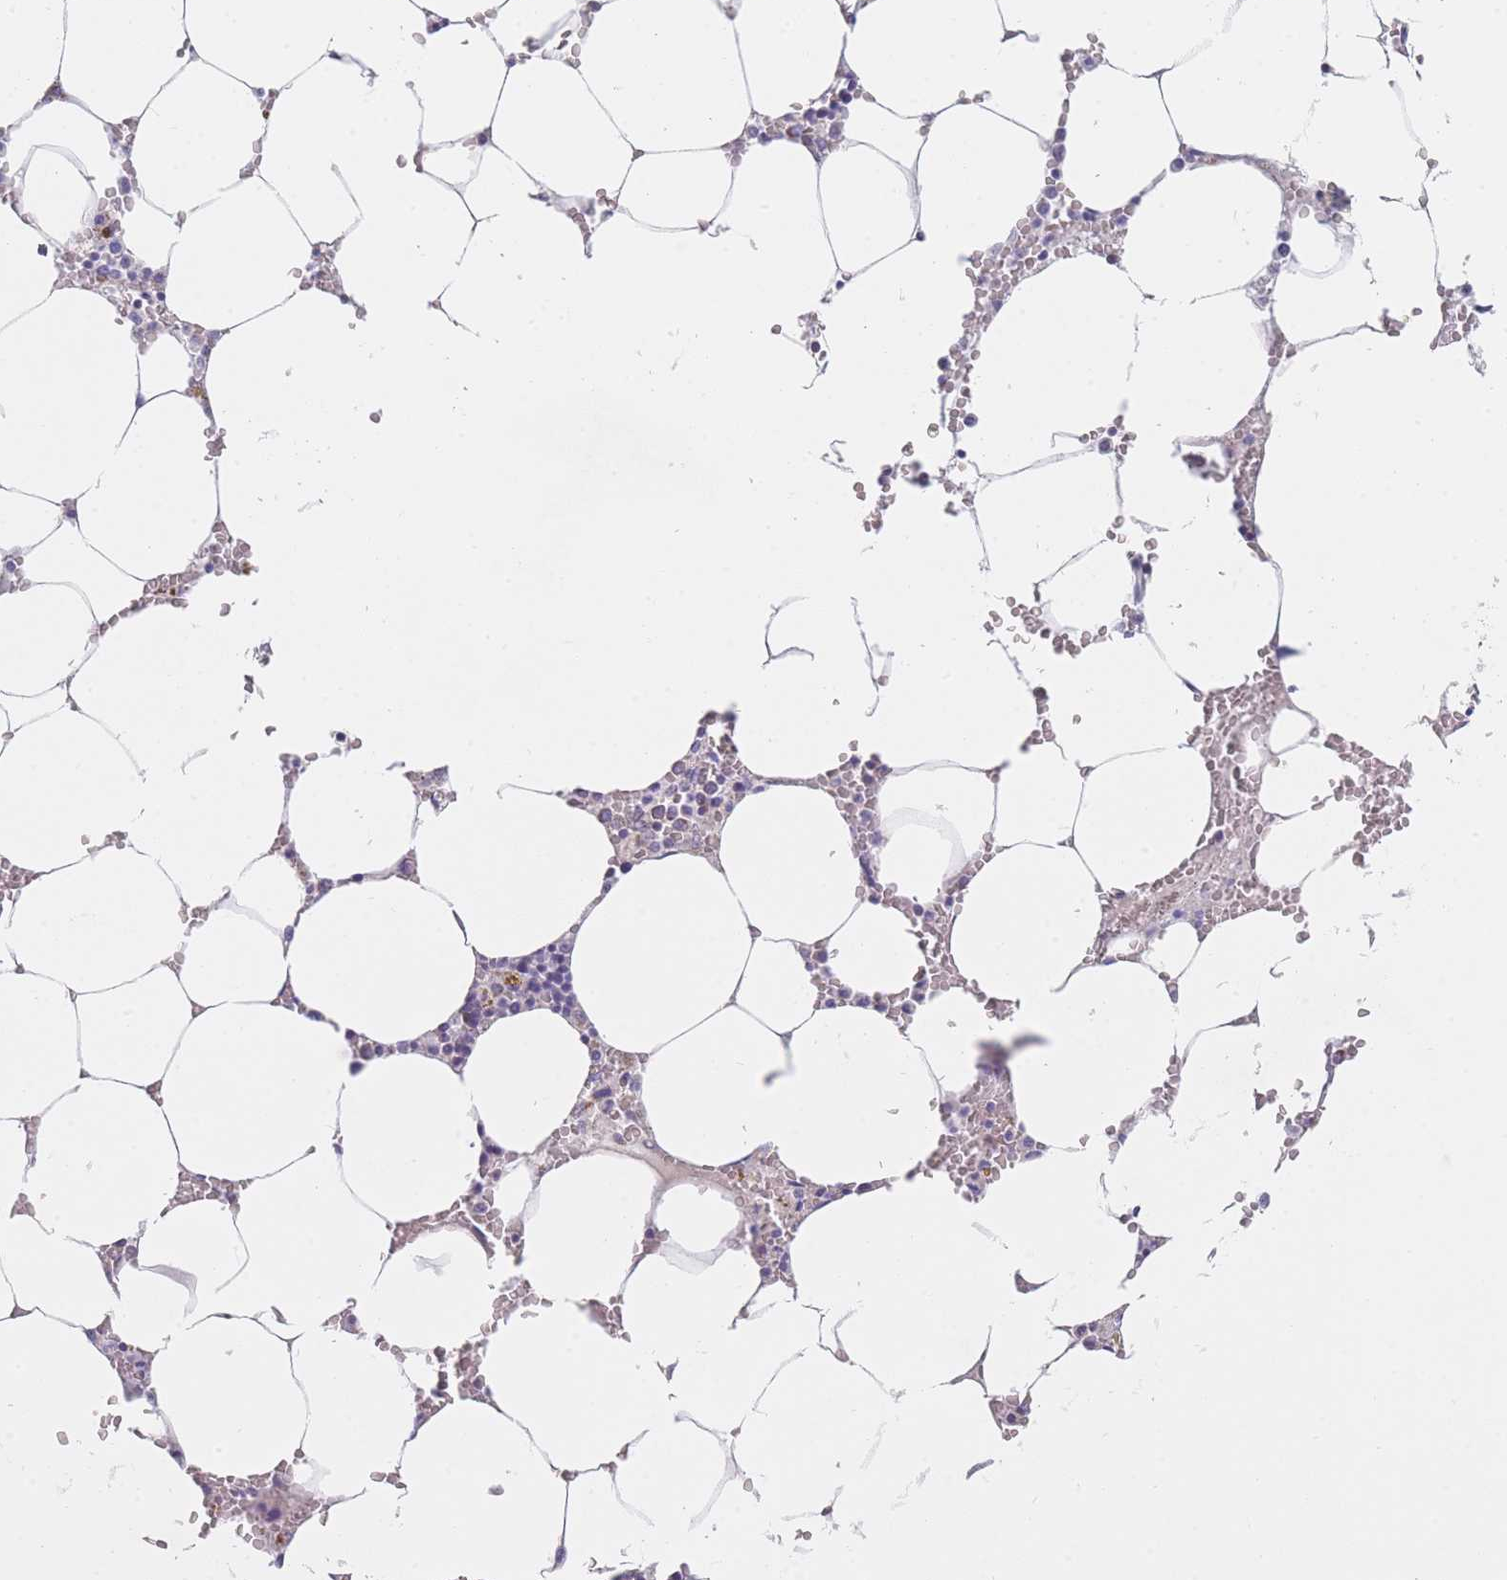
{"staining": {"intensity": "negative", "quantity": "none", "location": "none"}, "tissue": "bone marrow", "cell_type": "Hematopoietic cells", "image_type": "normal", "snomed": [{"axis": "morphology", "description": "Normal tissue, NOS"}, {"axis": "topography", "description": "Bone marrow"}], "caption": "Bone marrow was stained to show a protein in brown. There is no significant staining in hematopoietic cells.", "gene": "MRPS14", "patient": {"sex": "male", "age": 70}}